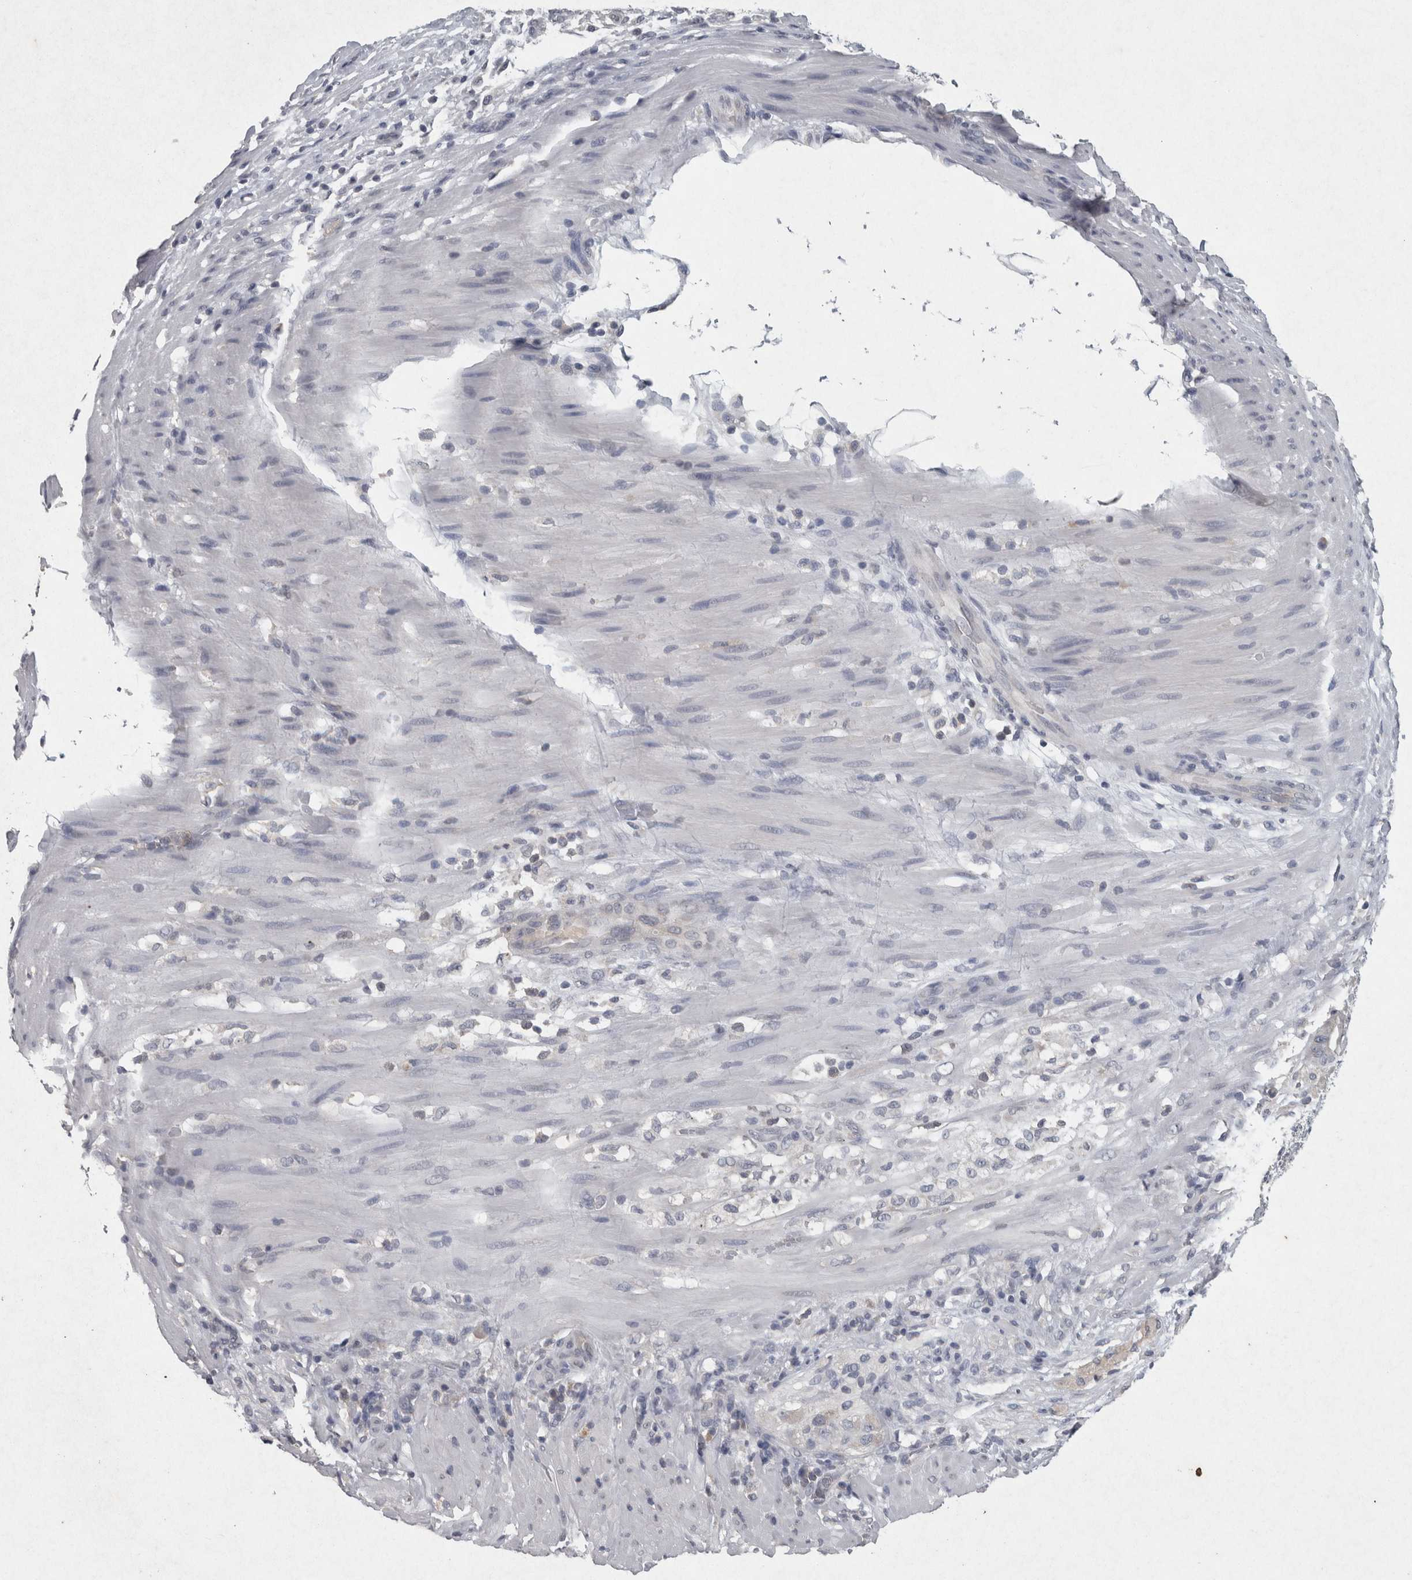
{"staining": {"intensity": "negative", "quantity": "none", "location": "none"}, "tissue": "pancreatic cancer", "cell_type": "Tumor cells", "image_type": "cancer", "snomed": [{"axis": "morphology", "description": "Adenocarcinoma, NOS"}, {"axis": "topography", "description": "Pancreas"}], "caption": "Immunohistochemical staining of human pancreatic cancer (adenocarcinoma) exhibits no significant staining in tumor cells. (DAB IHC, high magnification).", "gene": "WNT7A", "patient": {"sex": "male", "age": 63}}